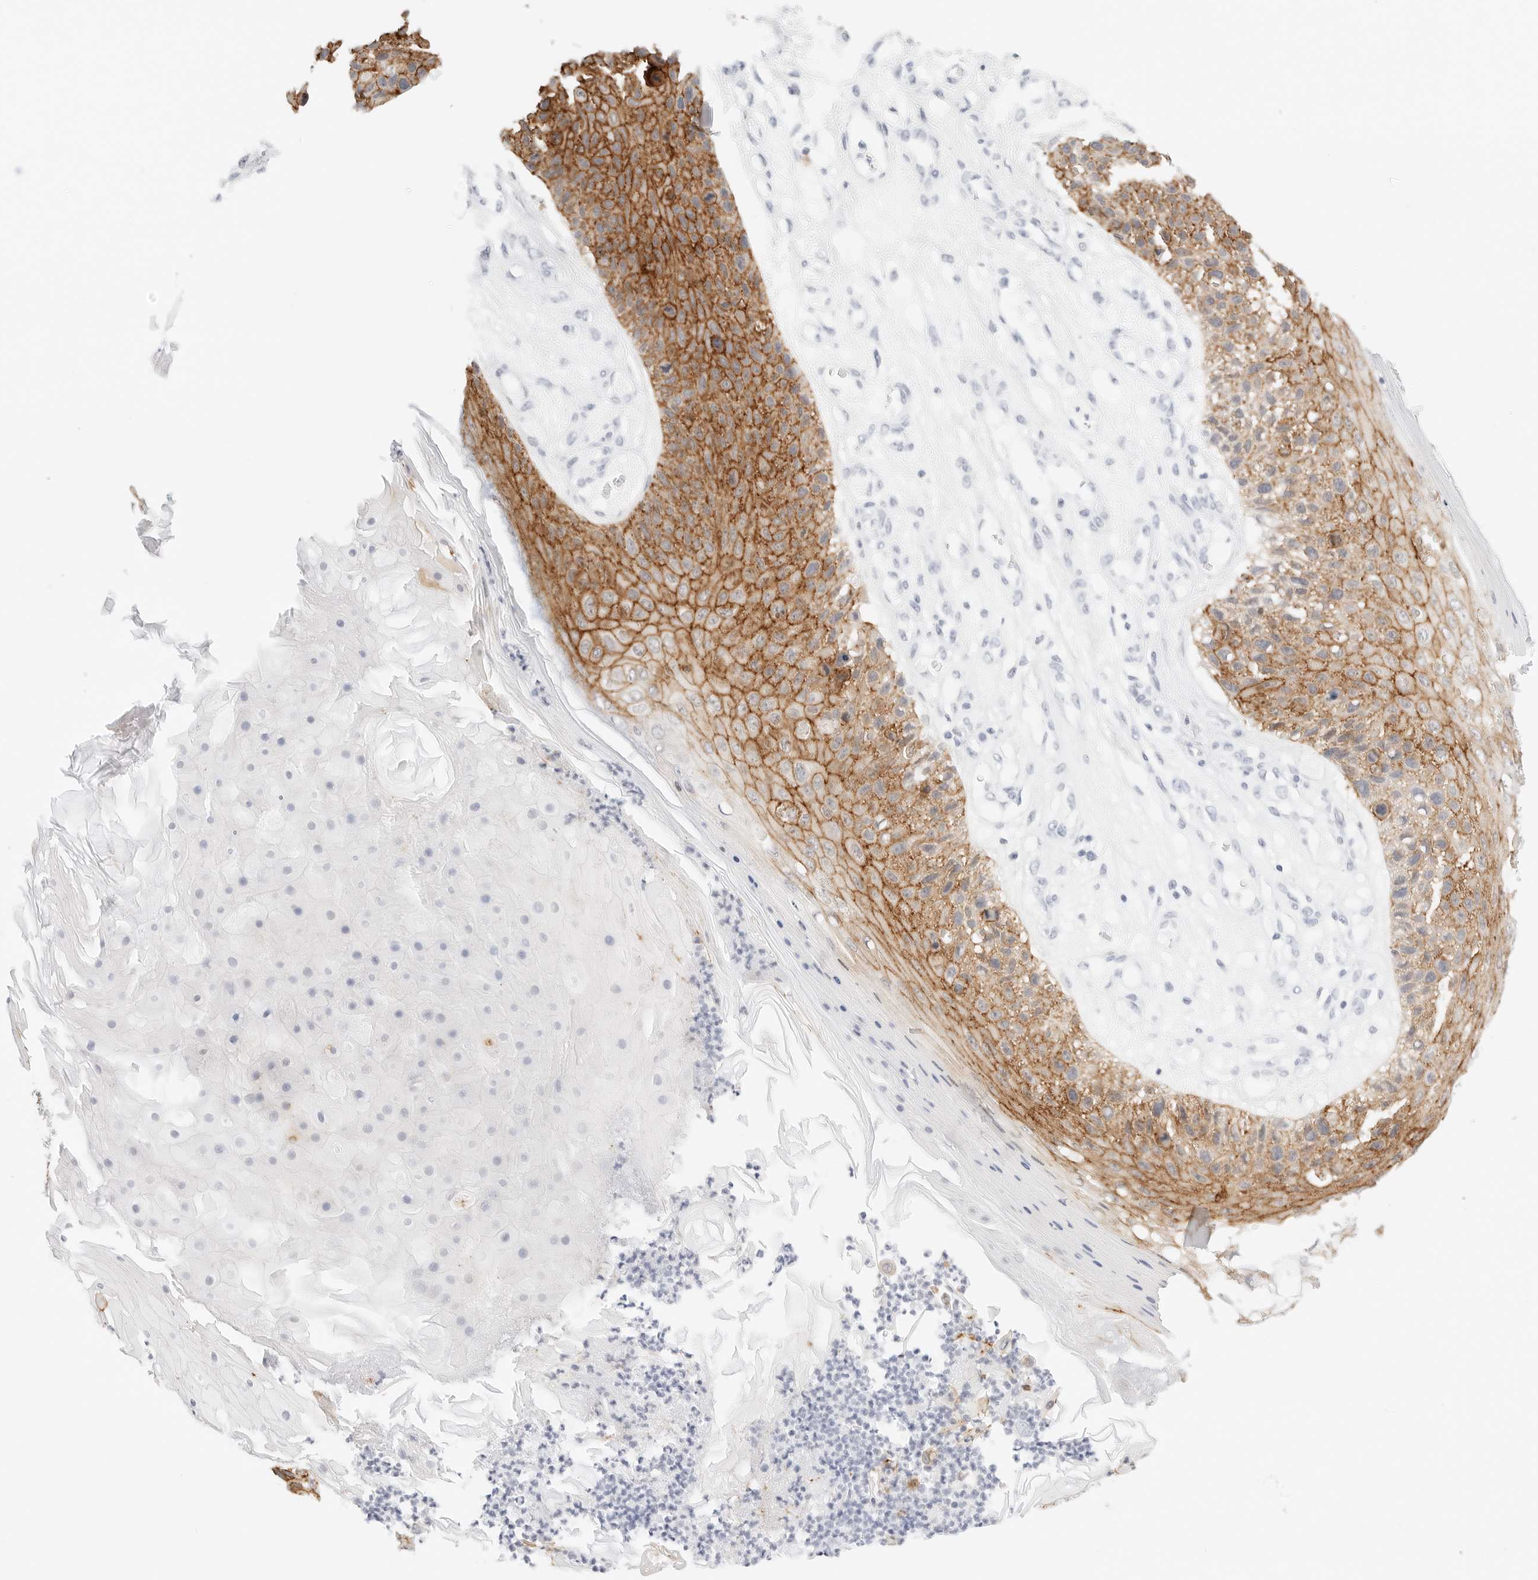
{"staining": {"intensity": "strong", "quantity": ">75%", "location": "cytoplasmic/membranous"}, "tissue": "skin cancer", "cell_type": "Tumor cells", "image_type": "cancer", "snomed": [{"axis": "morphology", "description": "Squamous cell carcinoma, NOS"}, {"axis": "topography", "description": "Skin"}], "caption": "Tumor cells exhibit strong cytoplasmic/membranous staining in approximately >75% of cells in skin cancer (squamous cell carcinoma).", "gene": "CDH1", "patient": {"sex": "female", "age": 88}}